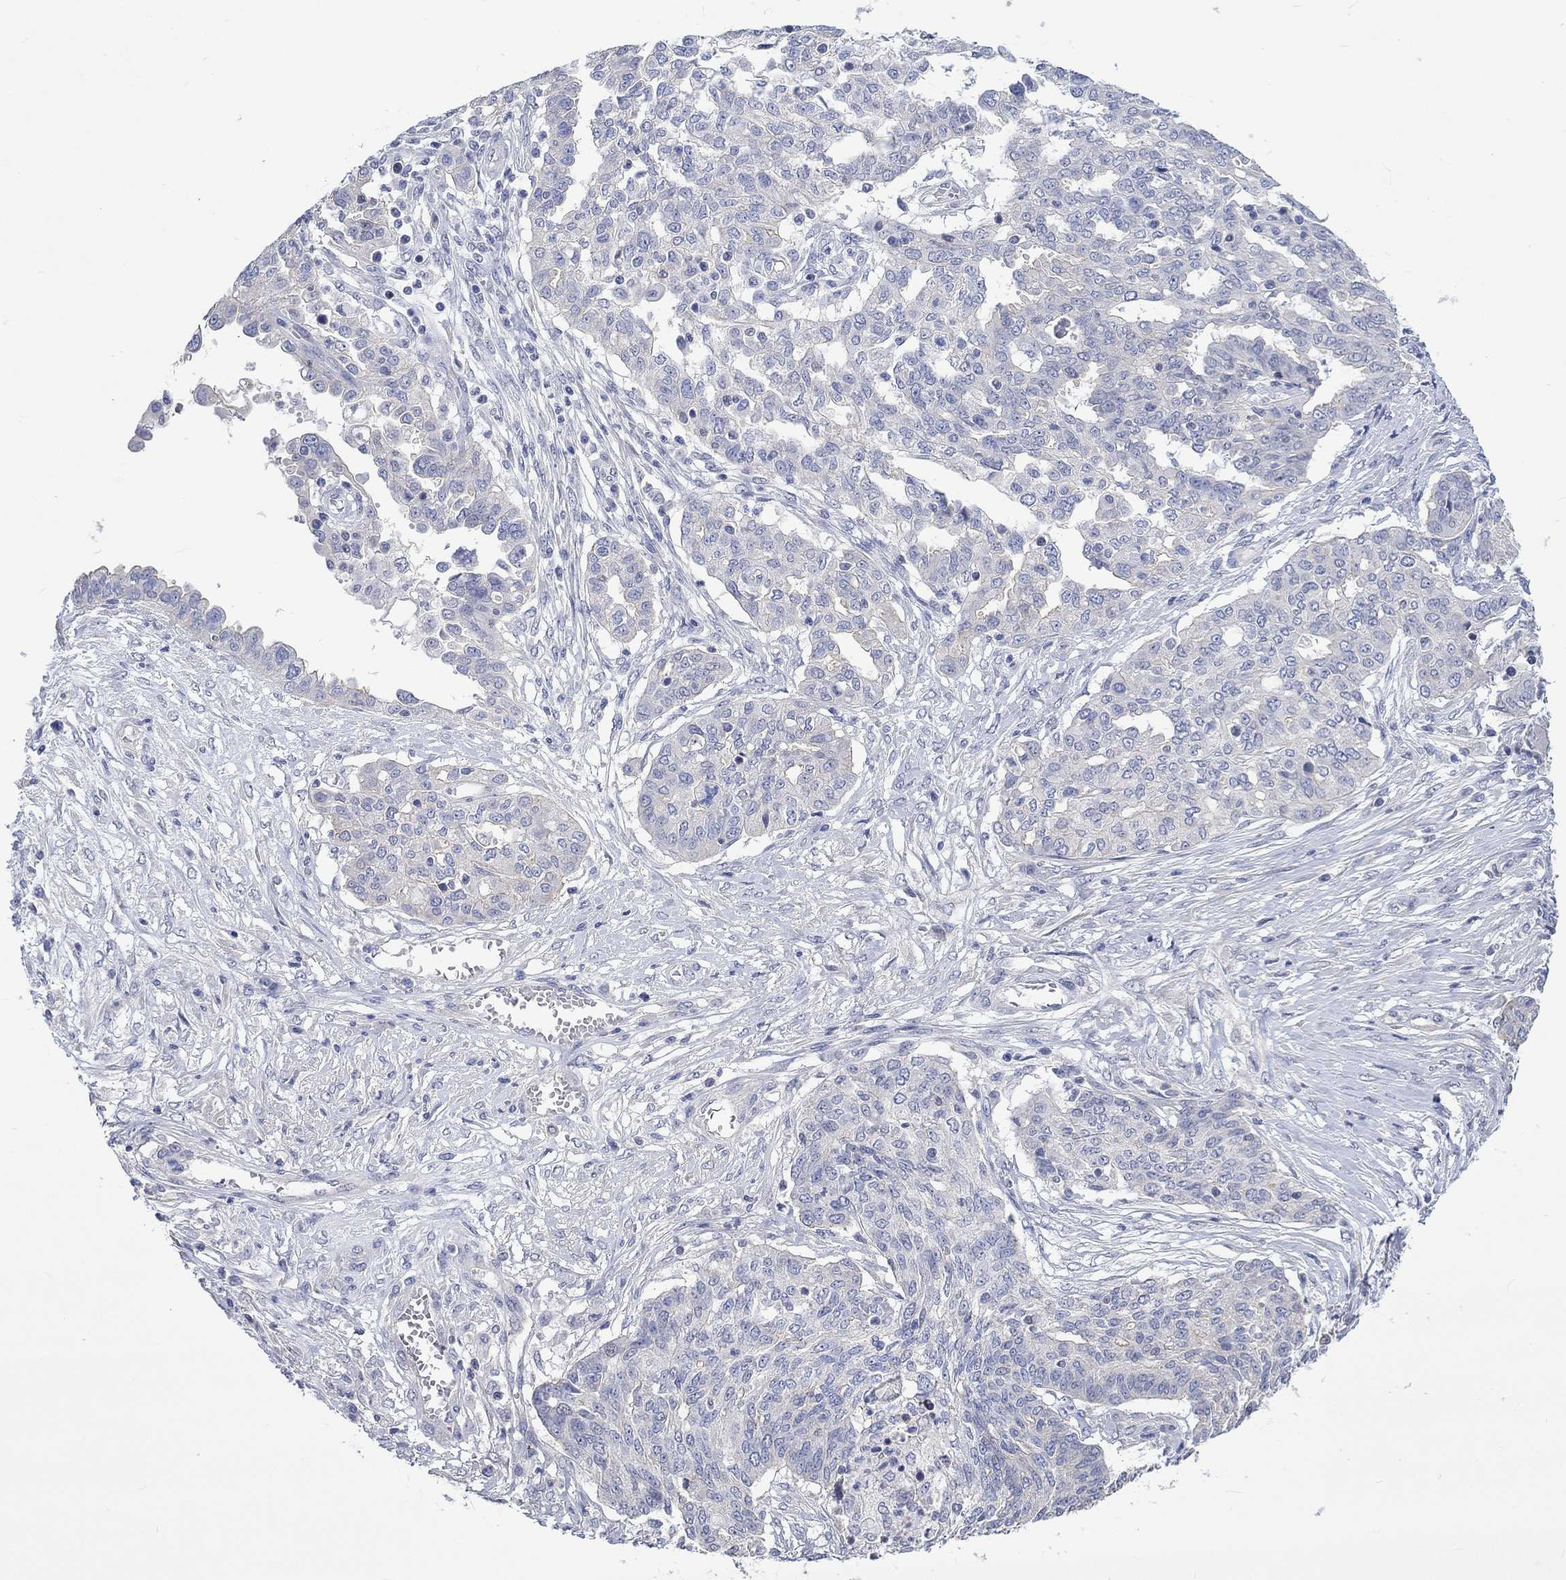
{"staining": {"intensity": "weak", "quantity": "<25%", "location": "cytoplasmic/membranous"}, "tissue": "ovarian cancer", "cell_type": "Tumor cells", "image_type": "cancer", "snomed": [{"axis": "morphology", "description": "Cystadenocarcinoma, serous, NOS"}, {"axis": "topography", "description": "Ovary"}], "caption": "A high-resolution photomicrograph shows IHC staining of serous cystadenocarcinoma (ovarian), which shows no significant expression in tumor cells. (Stains: DAB (3,3'-diaminobenzidine) IHC with hematoxylin counter stain, Microscopy: brightfield microscopy at high magnification).", "gene": "AGRP", "patient": {"sex": "female", "age": 67}}